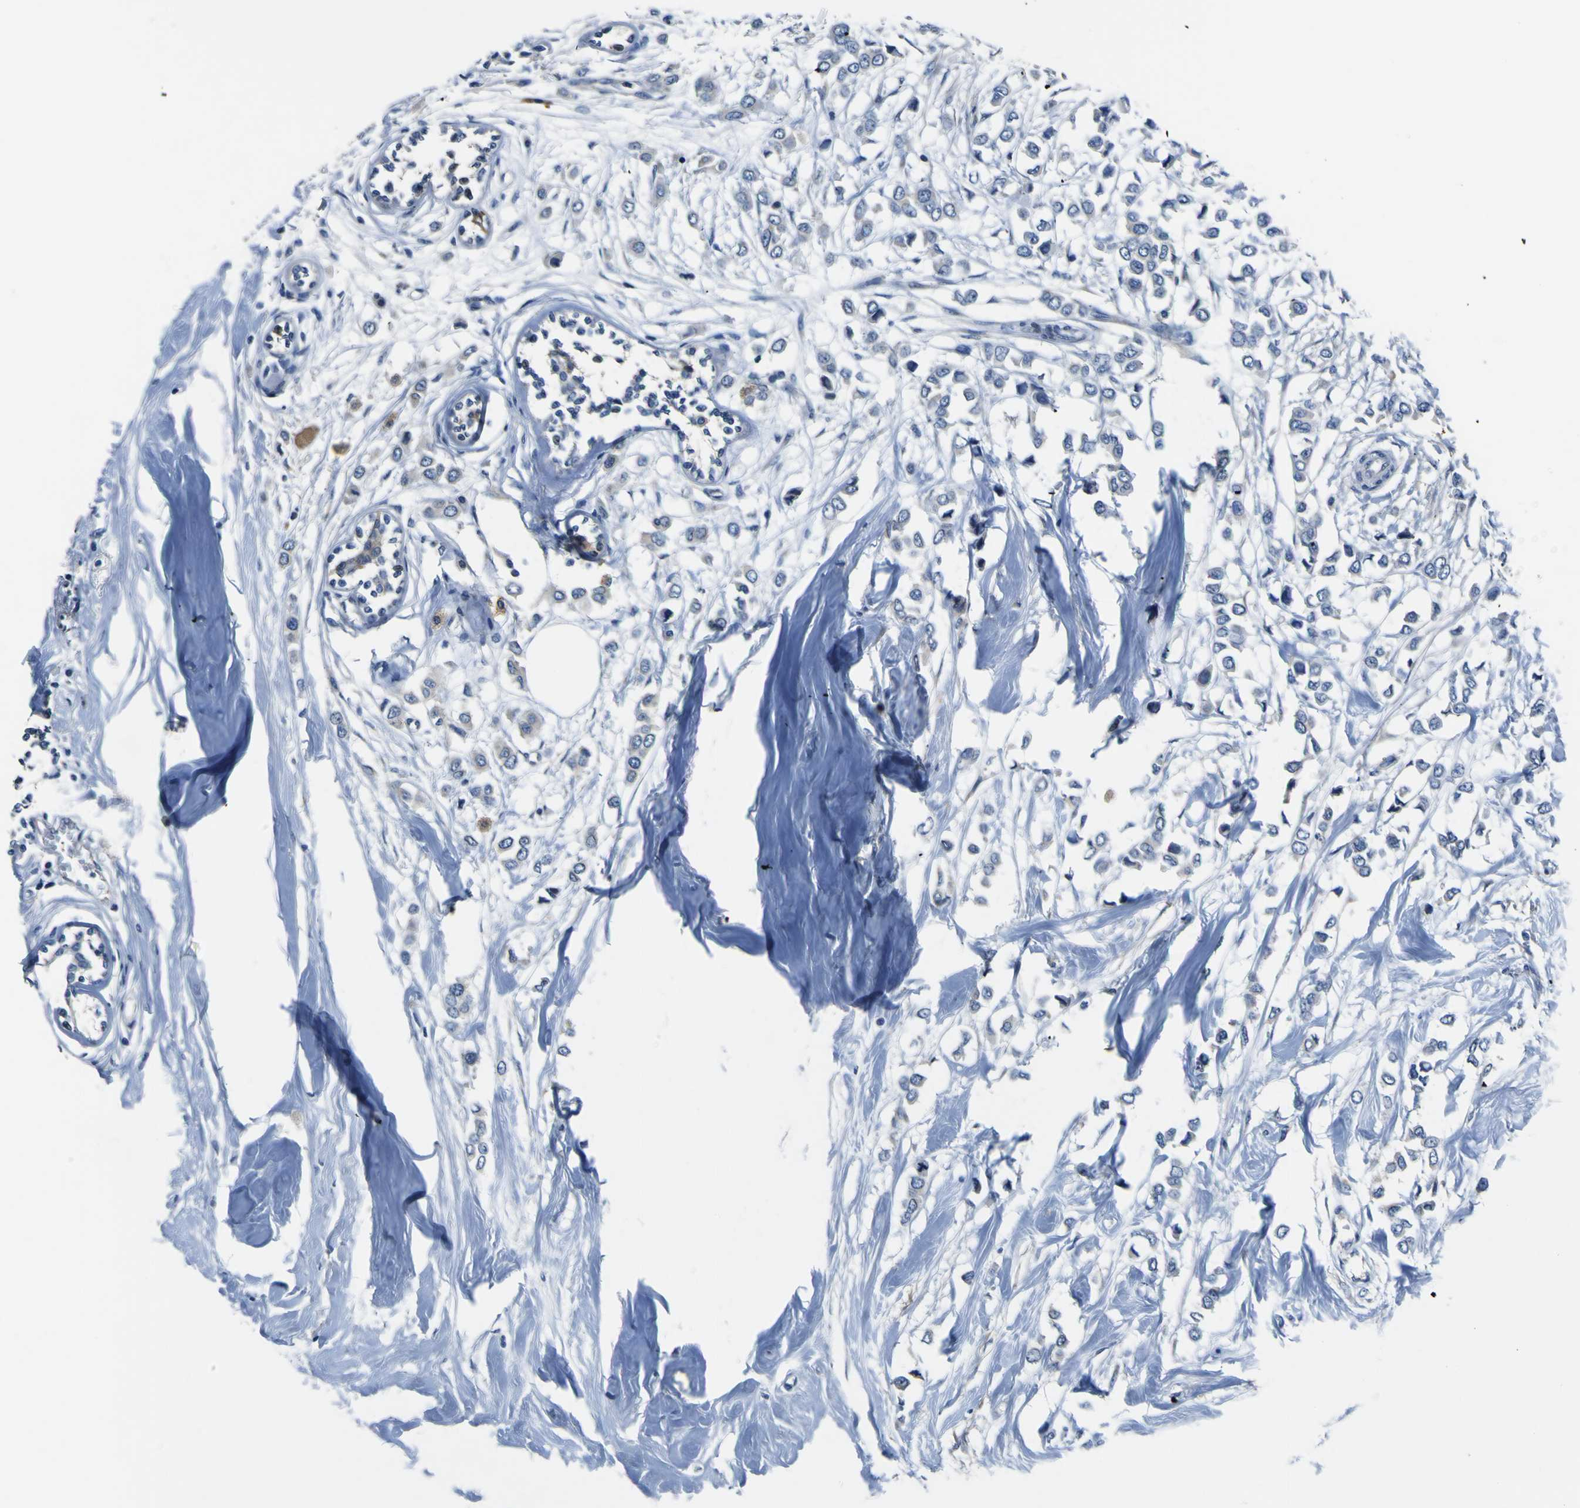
{"staining": {"intensity": "negative", "quantity": "none", "location": "none"}, "tissue": "breast cancer", "cell_type": "Tumor cells", "image_type": "cancer", "snomed": [{"axis": "morphology", "description": "Lobular carcinoma"}, {"axis": "topography", "description": "Breast"}], "caption": "Human breast cancer stained for a protein using IHC displays no expression in tumor cells.", "gene": "EPHB4", "patient": {"sex": "female", "age": 51}}